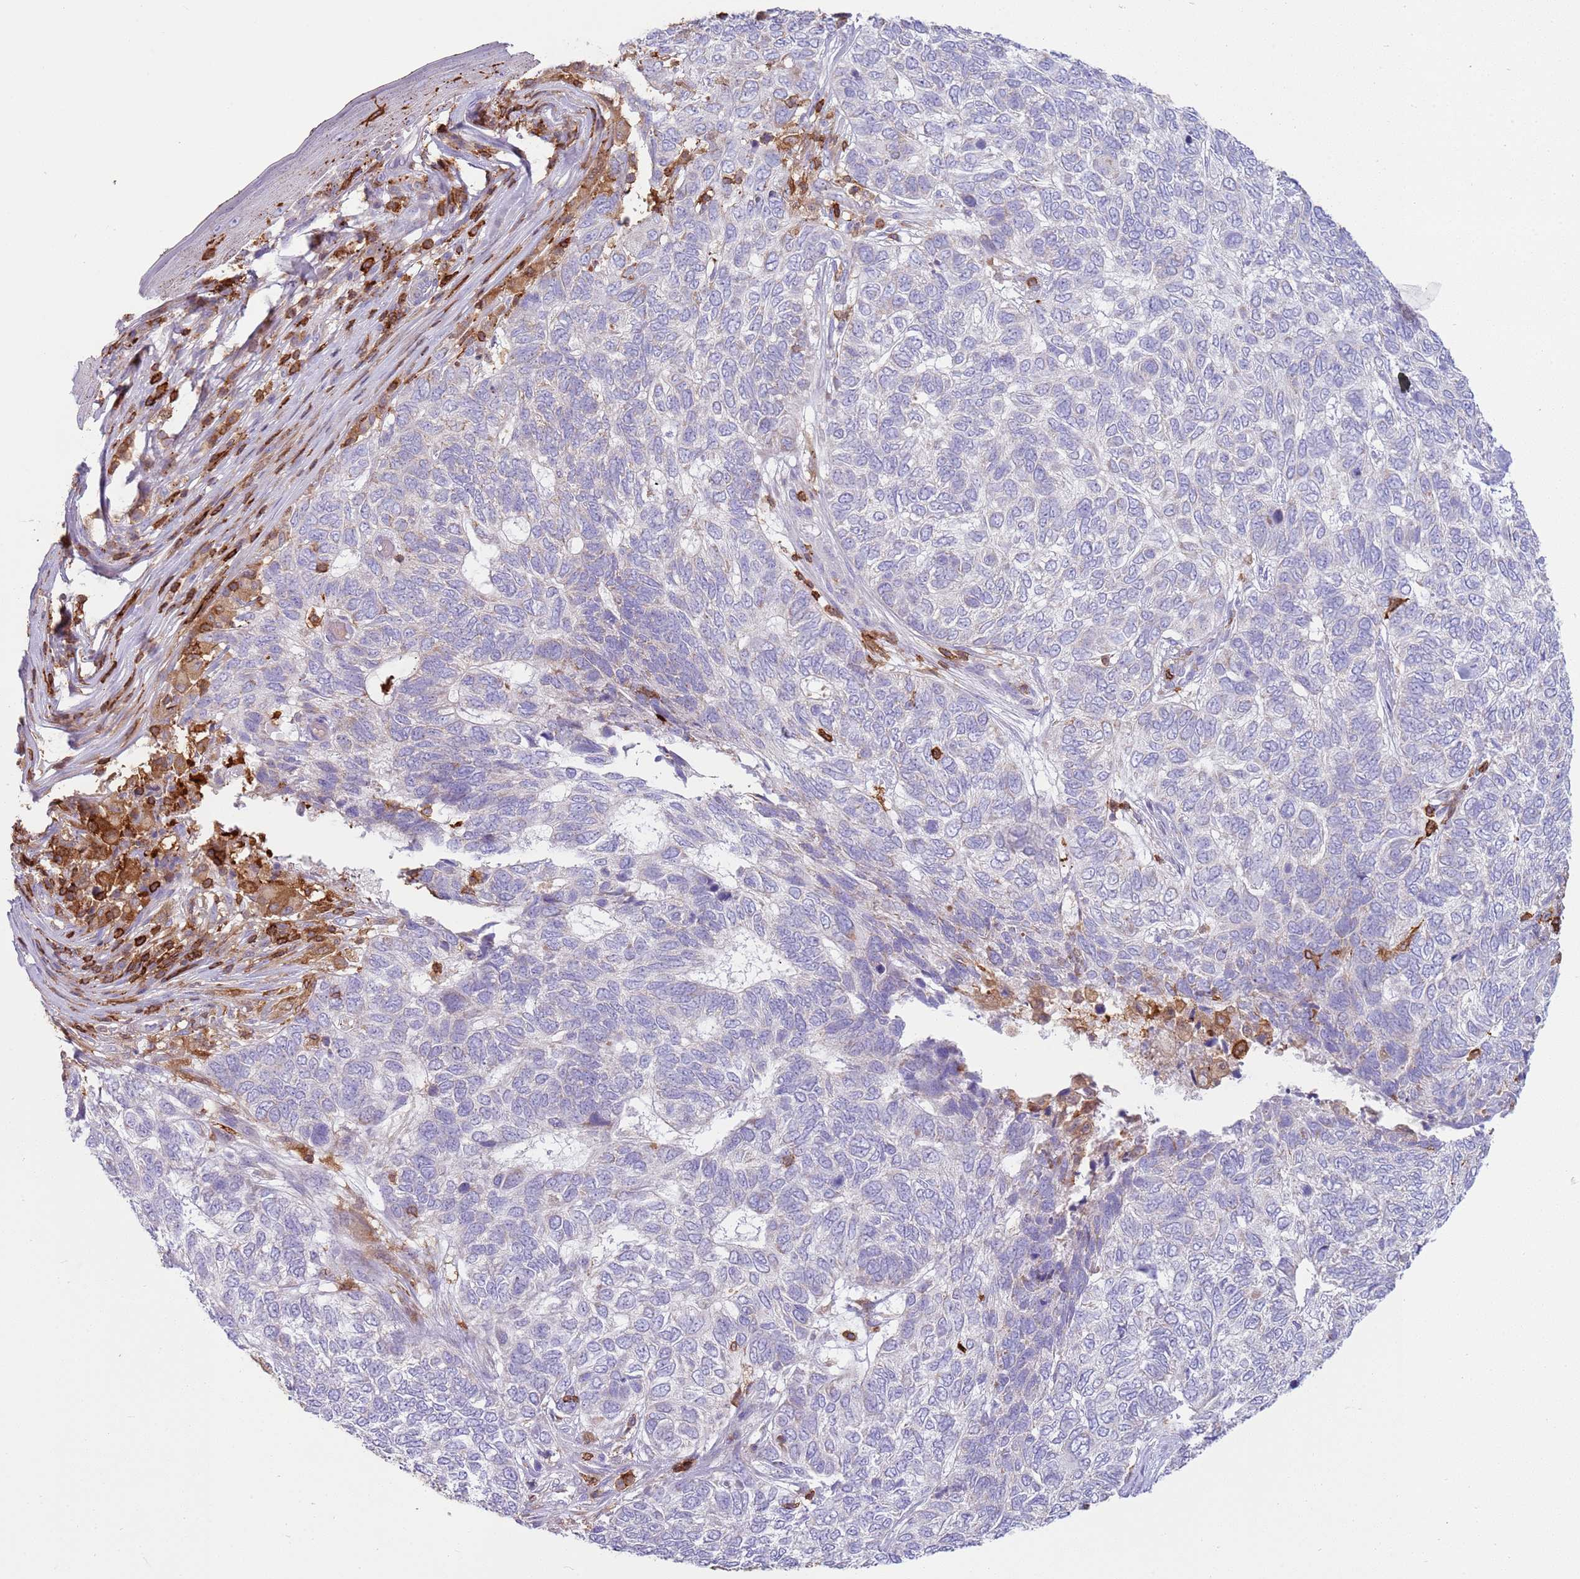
{"staining": {"intensity": "negative", "quantity": "none", "location": "none"}, "tissue": "skin cancer", "cell_type": "Tumor cells", "image_type": "cancer", "snomed": [{"axis": "morphology", "description": "Basal cell carcinoma"}, {"axis": "topography", "description": "Skin"}], "caption": "Basal cell carcinoma (skin) was stained to show a protein in brown. There is no significant expression in tumor cells.", "gene": "TTPAL", "patient": {"sex": "female", "age": 65}}